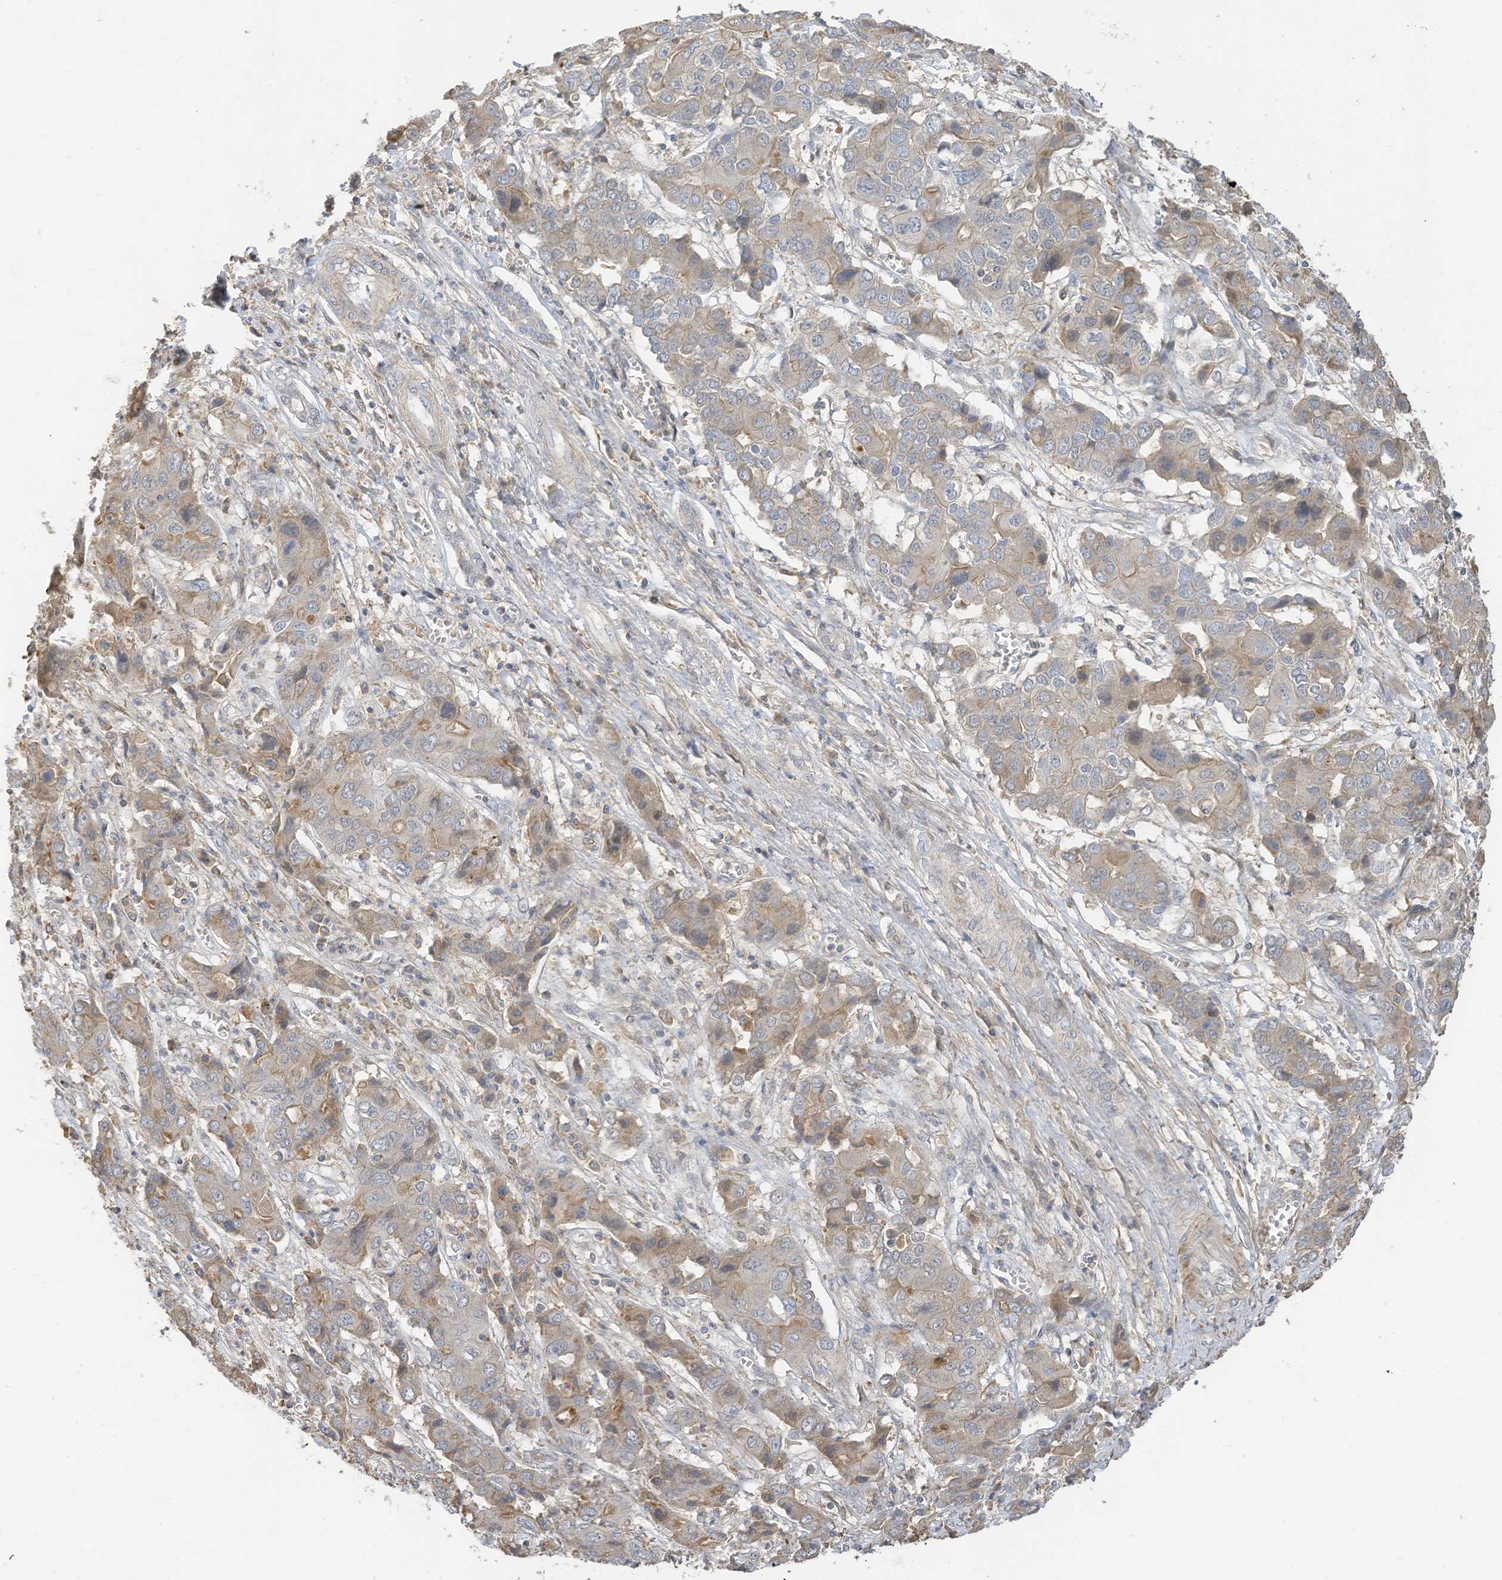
{"staining": {"intensity": "weak", "quantity": "25%-75%", "location": "cytoplasmic/membranous"}, "tissue": "liver cancer", "cell_type": "Tumor cells", "image_type": "cancer", "snomed": [{"axis": "morphology", "description": "Cholangiocarcinoma"}, {"axis": "topography", "description": "Liver"}], "caption": "A photomicrograph of human liver cancer stained for a protein demonstrates weak cytoplasmic/membranous brown staining in tumor cells.", "gene": "SLFN14", "patient": {"sex": "male", "age": 67}}